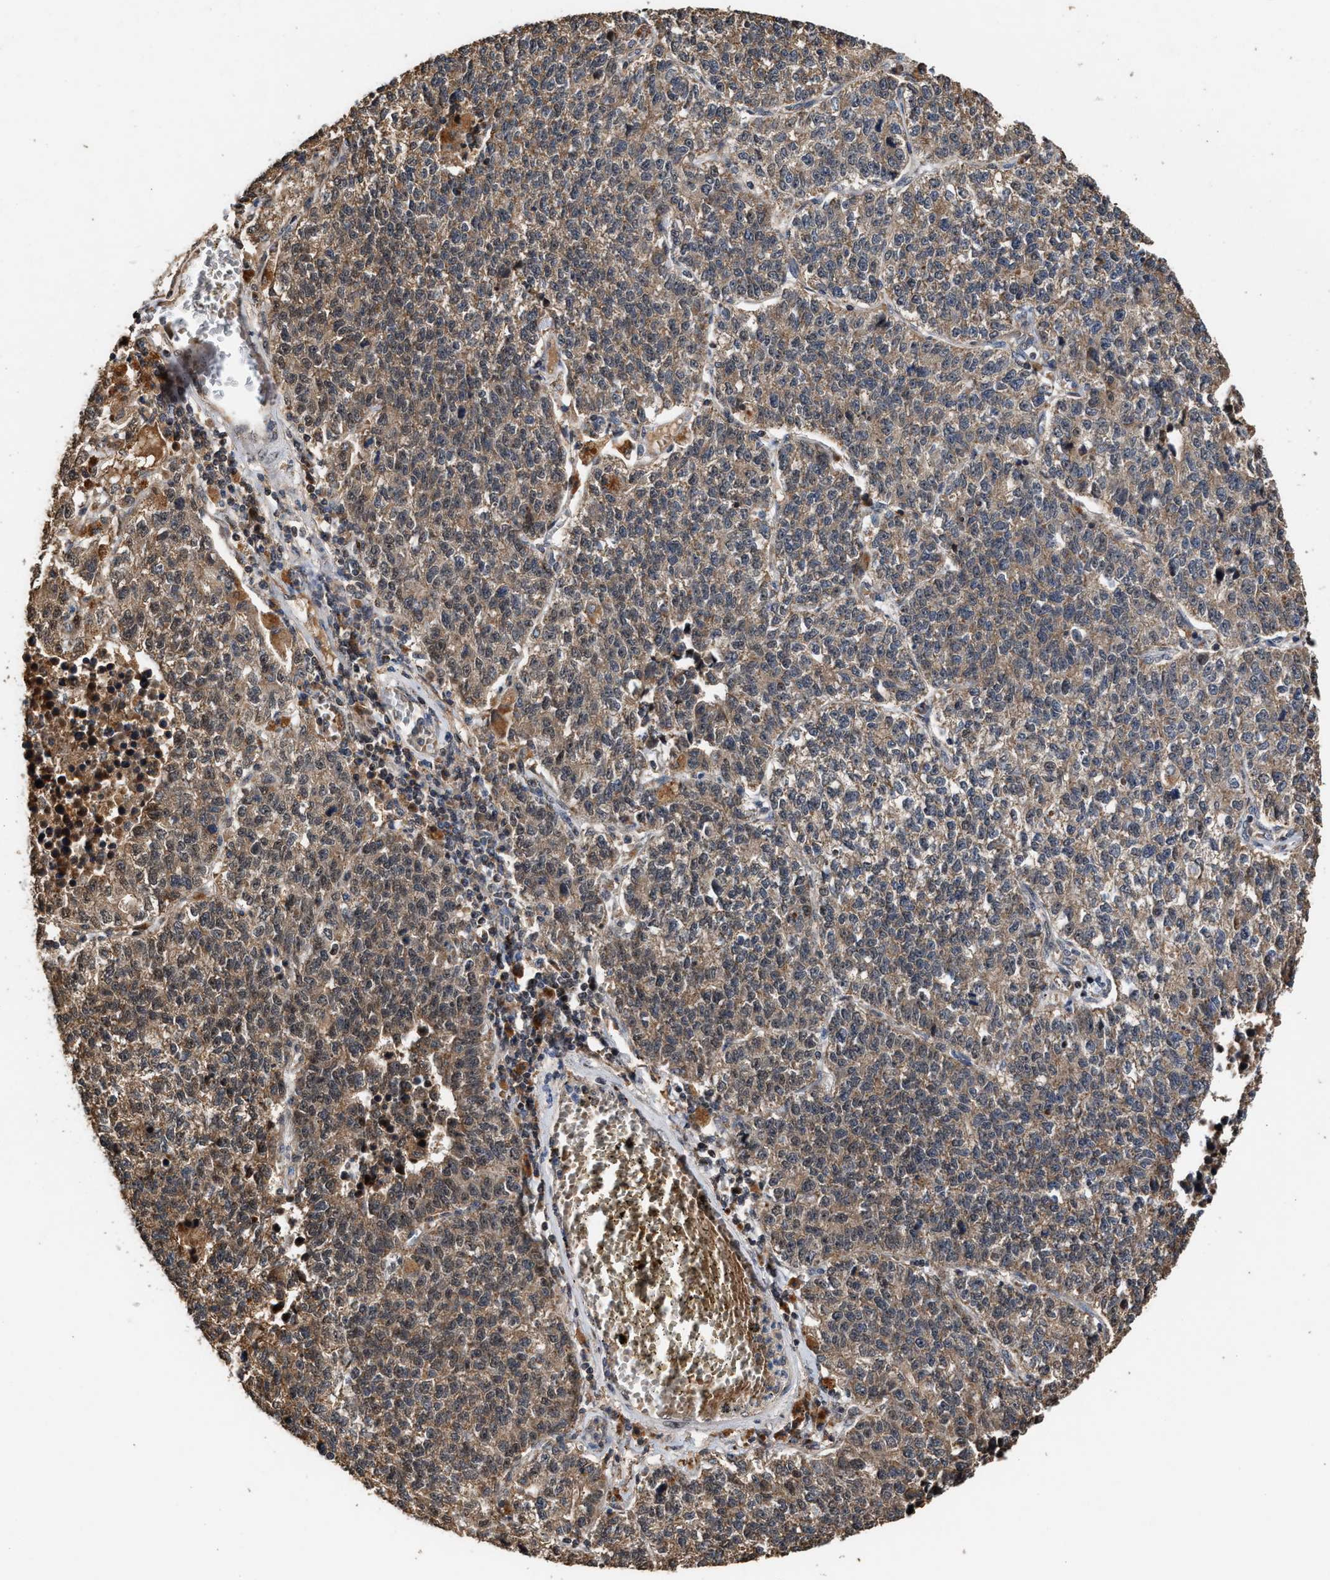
{"staining": {"intensity": "moderate", "quantity": ">75%", "location": "cytoplasmic/membranous"}, "tissue": "lung cancer", "cell_type": "Tumor cells", "image_type": "cancer", "snomed": [{"axis": "morphology", "description": "Adenocarcinoma, NOS"}, {"axis": "topography", "description": "Lung"}], "caption": "Lung cancer (adenocarcinoma) stained with immunohistochemistry reveals moderate cytoplasmic/membranous staining in approximately >75% of tumor cells.", "gene": "ZNHIT6", "patient": {"sex": "male", "age": 49}}